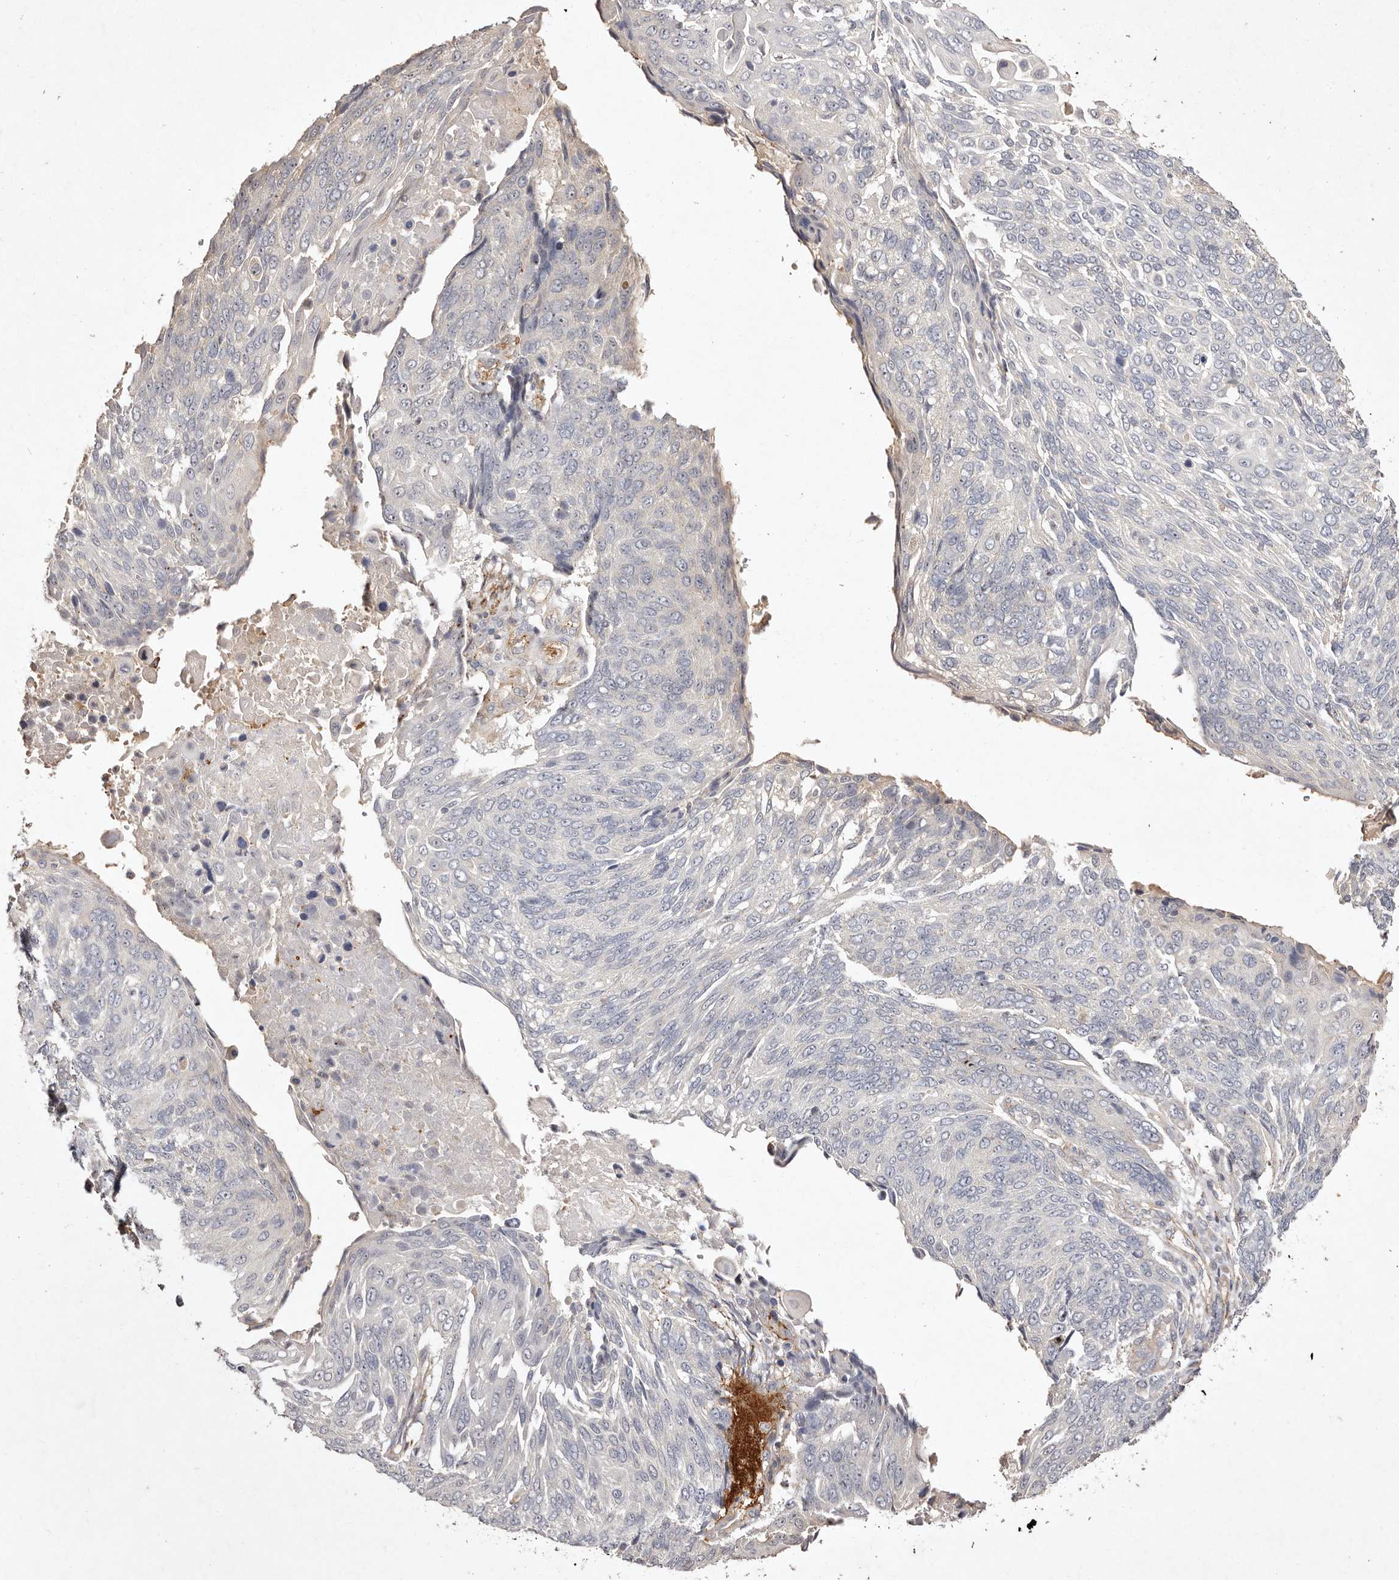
{"staining": {"intensity": "negative", "quantity": "none", "location": "none"}, "tissue": "lung cancer", "cell_type": "Tumor cells", "image_type": "cancer", "snomed": [{"axis": "morphology", "description": "Squamous cell carcinoma, NOS"}, {"axis": "topography", "description": "Lung"}], "caption": "High power microscopy histopathology image of an immunohistochemistry micrograph of lung cancer, revealing no significant expression in tumor cells. (DAB IHC, high magnification).", "gene": "MTMR11", "patient": {"sex": "male", "age": 66}}